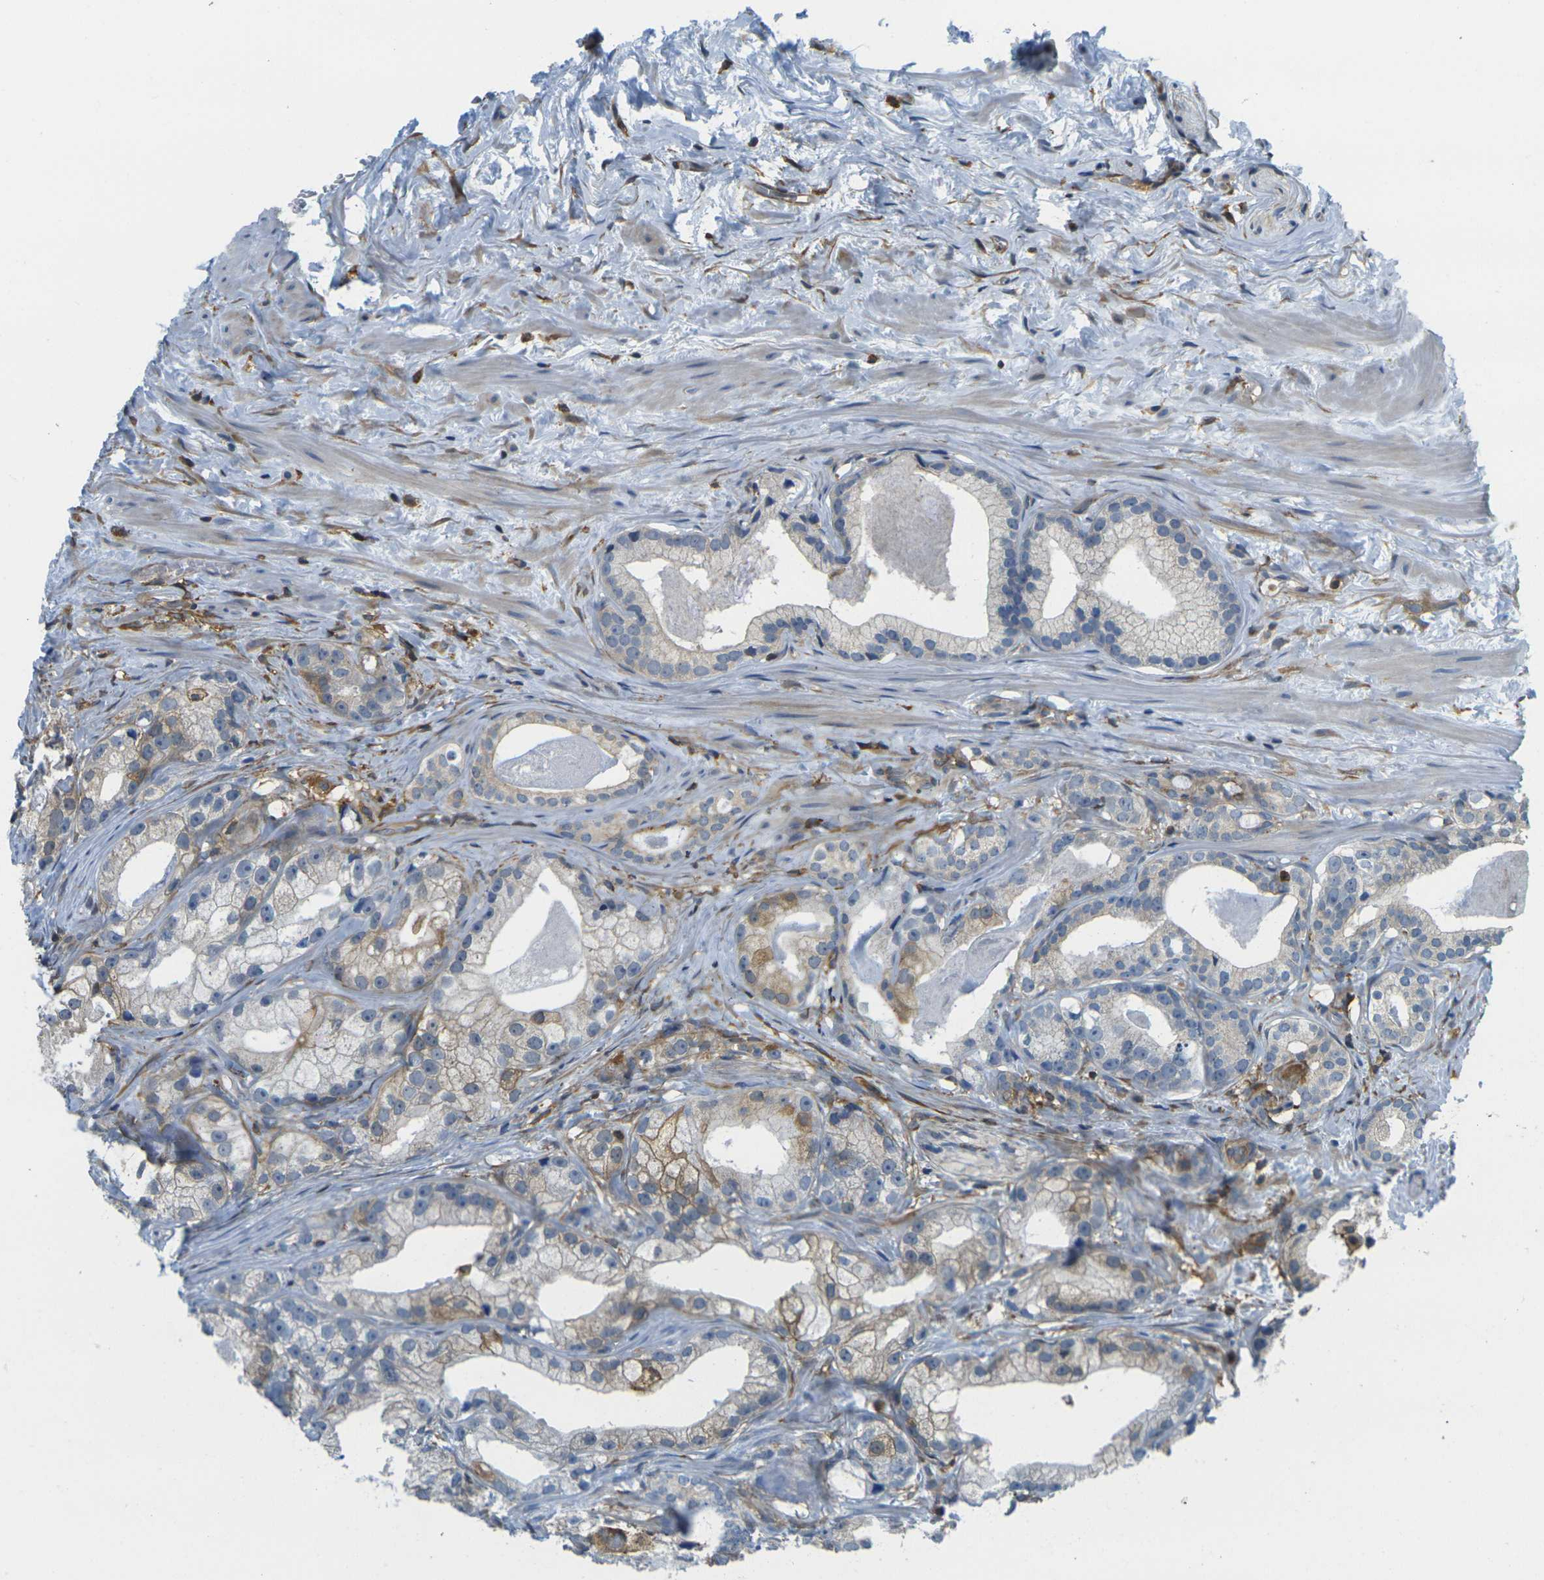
{"staining": {"intensity": "moderate", "quantity": "<25%", "location": "cytoplasmic/membranous"}, "tissue": "prostate cancer", "cell_type": "Tumor cells", "image_type": "cancer", "snomed": [{"axis": "morphology", "description": "Adenocarcinoma, Low grade"}, {"axis": "topography", "description": "Prostate"}], "caption": "This photomicrograph displays immunohistochemistry staining of prostate low-grade adenocarcinoma, with low moderate cytoplasmic/membranous positivity in about <25% of tumor cells.", "gene": "LASP1", "patient": {"sex": "male", "age": 59}}